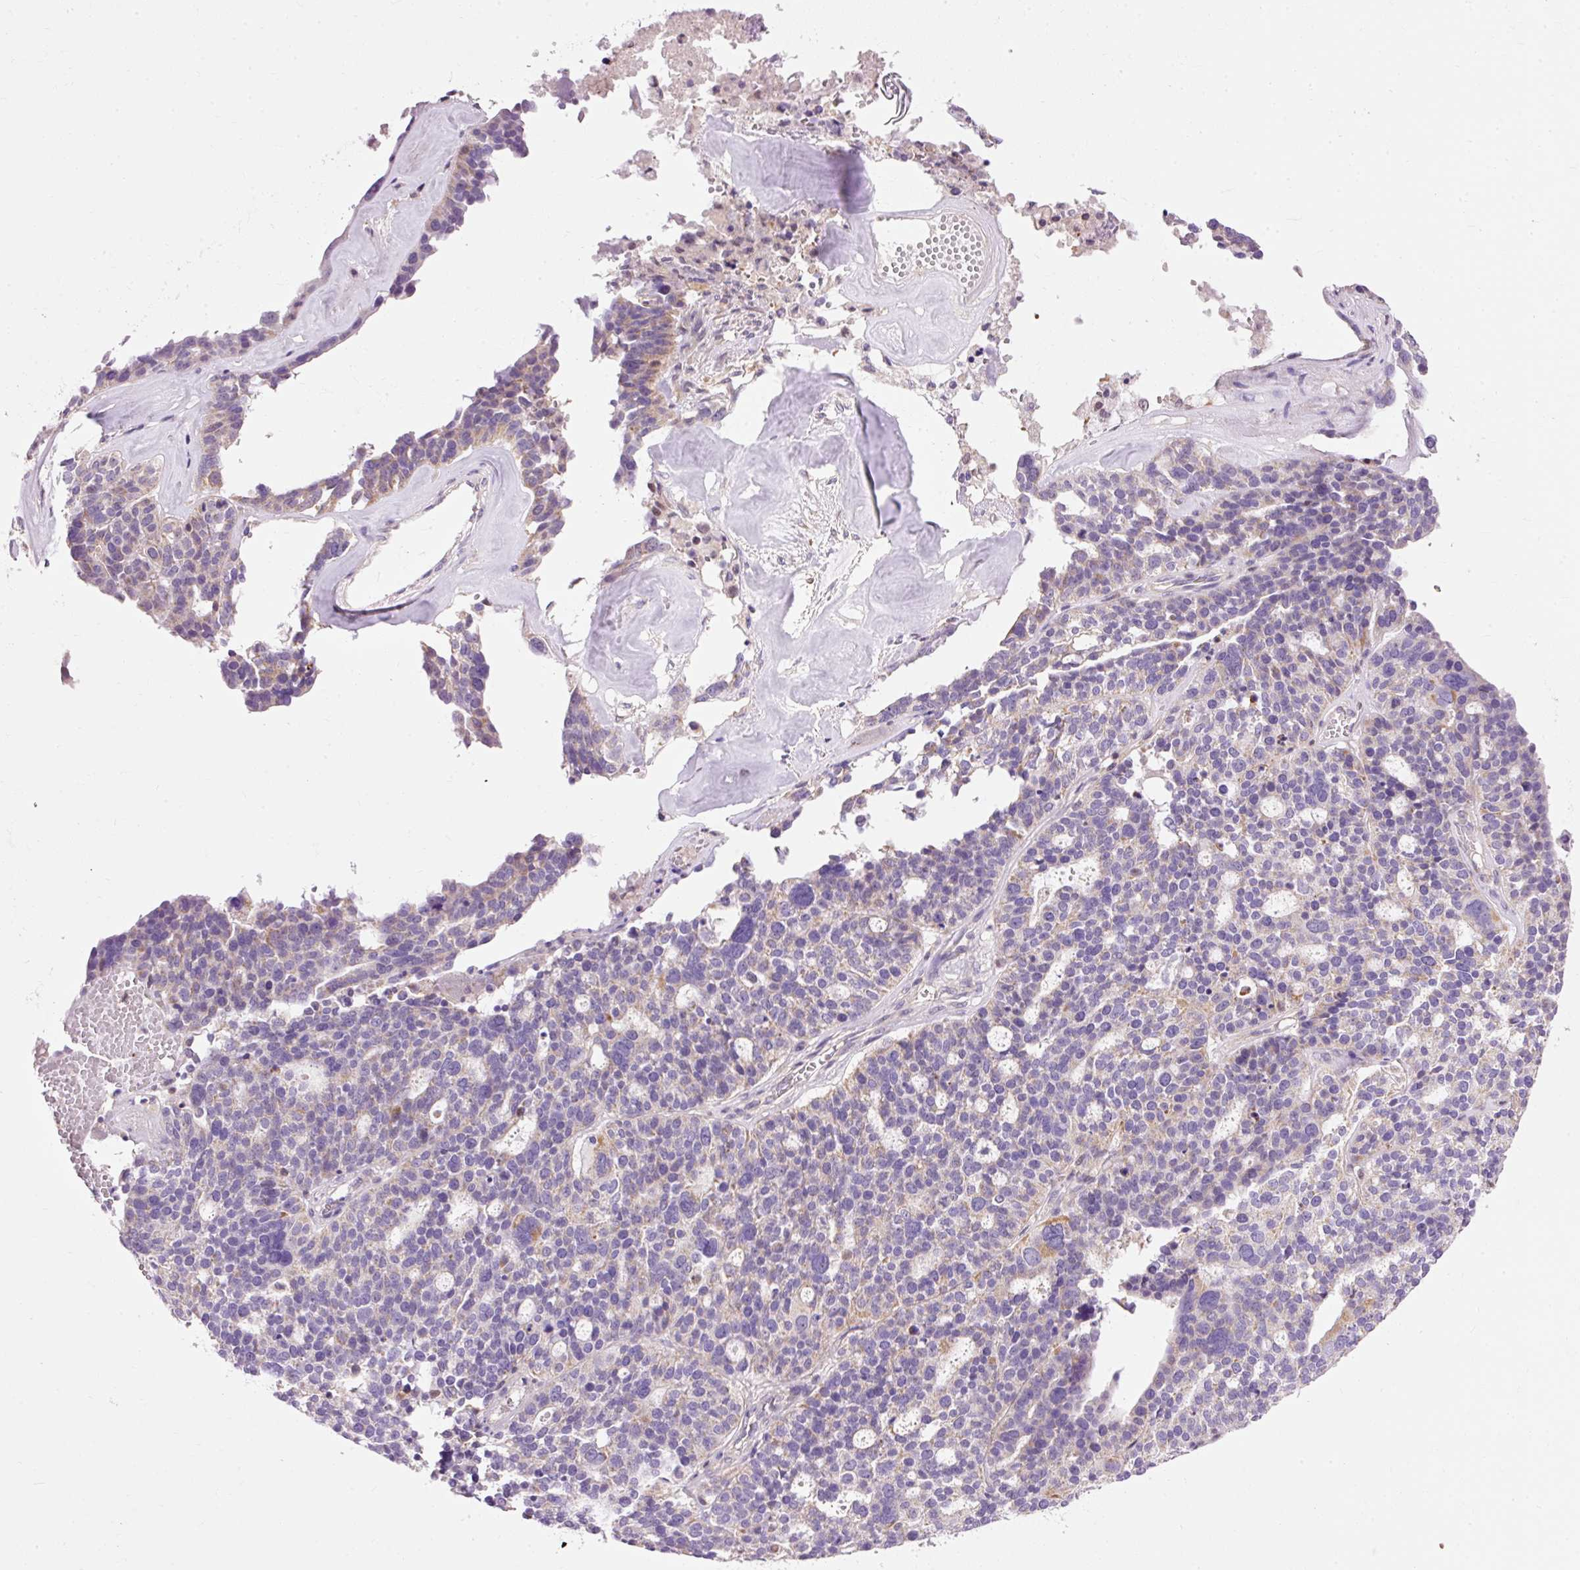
{"staining": {"intensity": "negative", "quantity": "none", "location": "none"}, "tissue": "ovarian cancer", "cell_type": "Tumor cells", "image_type": "cancer", "snomed": [{"axis": "morphology", "description": "Cystadenocarcinoma, serous, NOS"}, {"axis": "topography", "description": "Ovary"}], "caption": "Protein analysis of ovarian cancer reveals no significant expression in tumor cells.", "gene": "IMMT", "patient": {"sex": "female", "age": 59}}